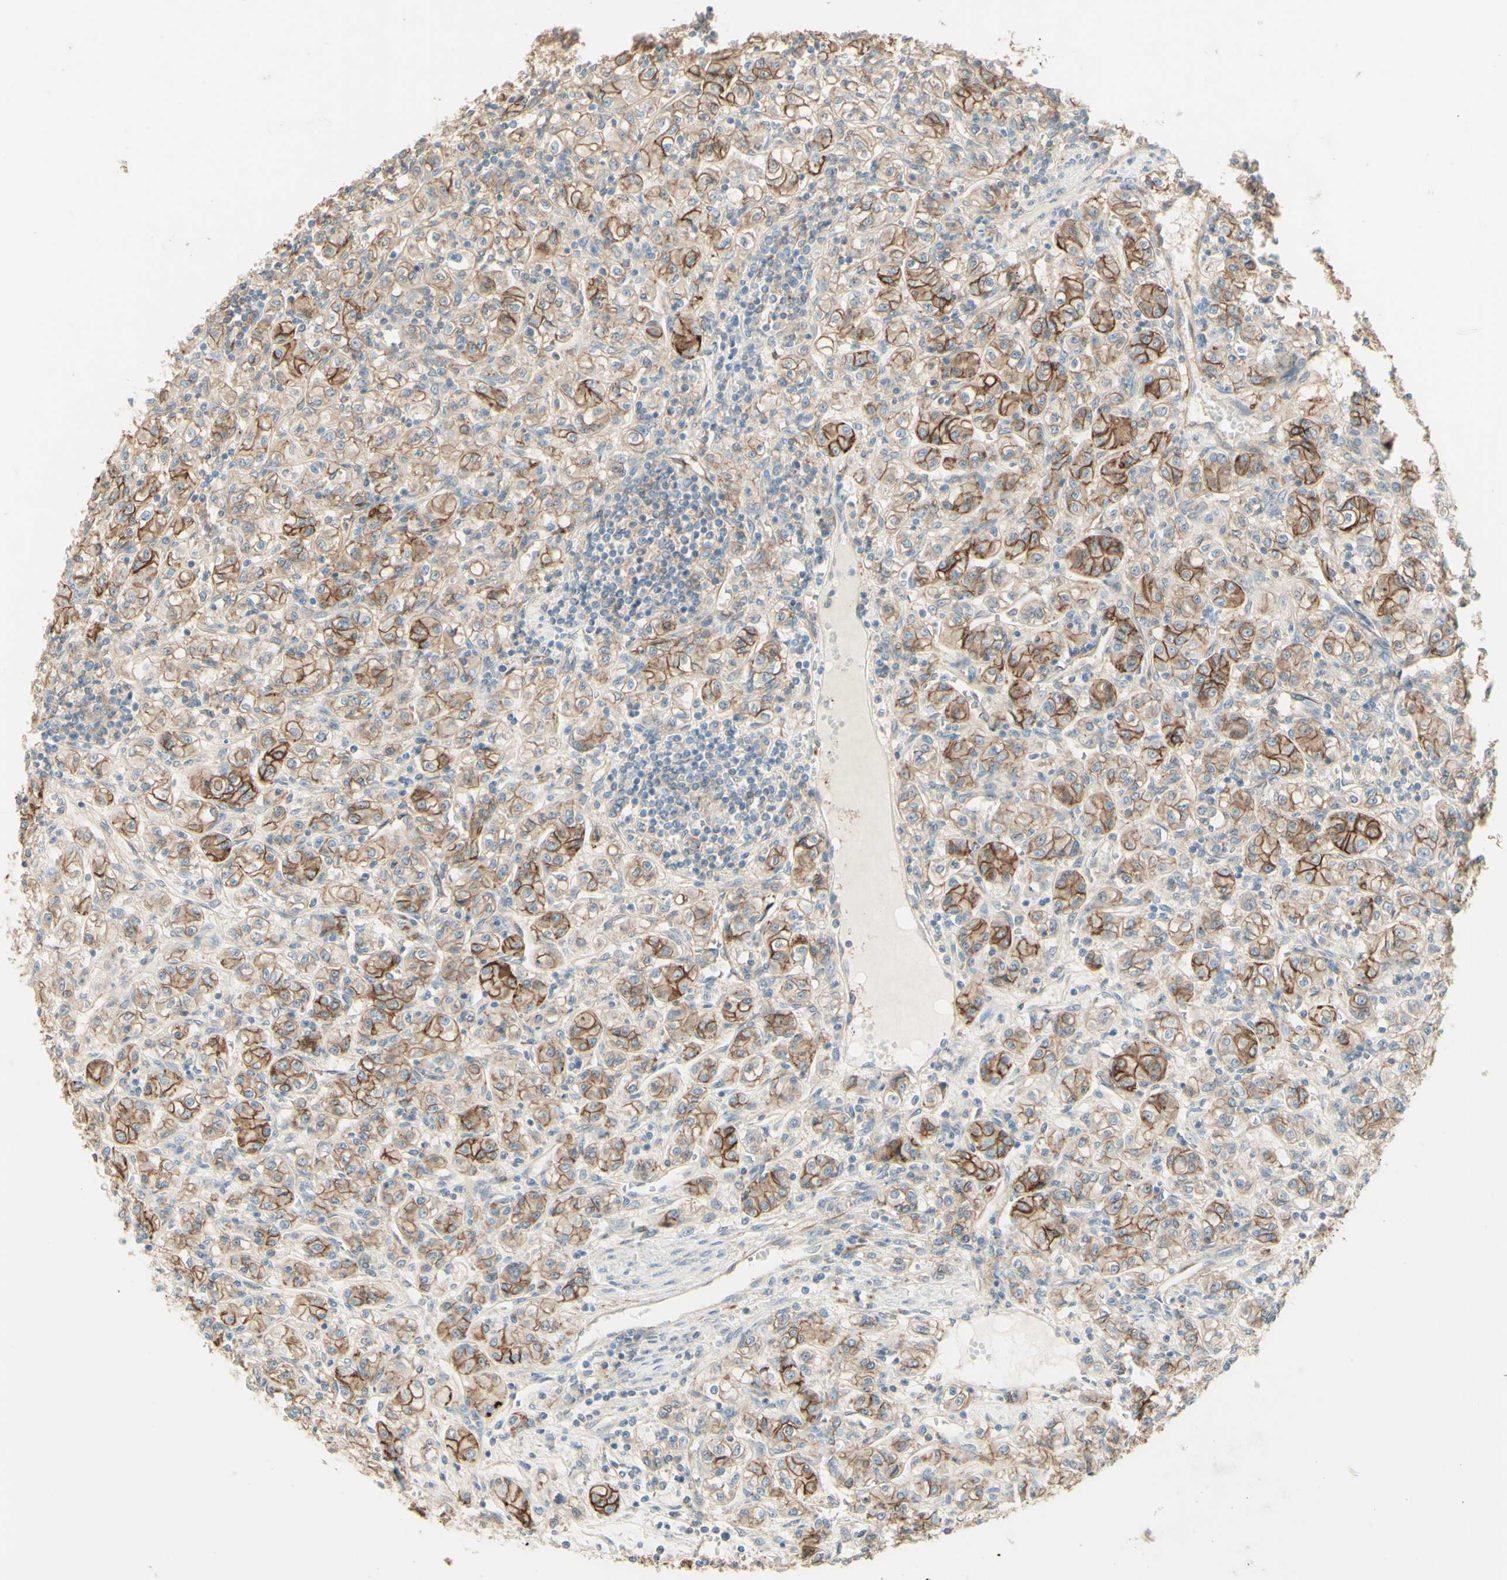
{"staining": {"intensity": "moderate", "quantity": "25%-75%", "location": "cytoplasmic/membranous"}, "tissue": "renal cancer", "cell_type": "Tumor cells", "image_type": "cancer", "snomed": [{"axis": "morphology", "description": "Adenocarcinoma, NOS"}, {"axis": "topography", "description": "Kidney"}], "caption": "Immunohistochemistry of renal adenocarcinoma reveals medium levels of moderate cytoplasmic/membranous staining in about 25%-75% of tumor cells. (DAB IHC, brown staining for protein, blue staining for nuclei).", "gene": "RNF149", "patient": {"sex": "male", "age": 77}}